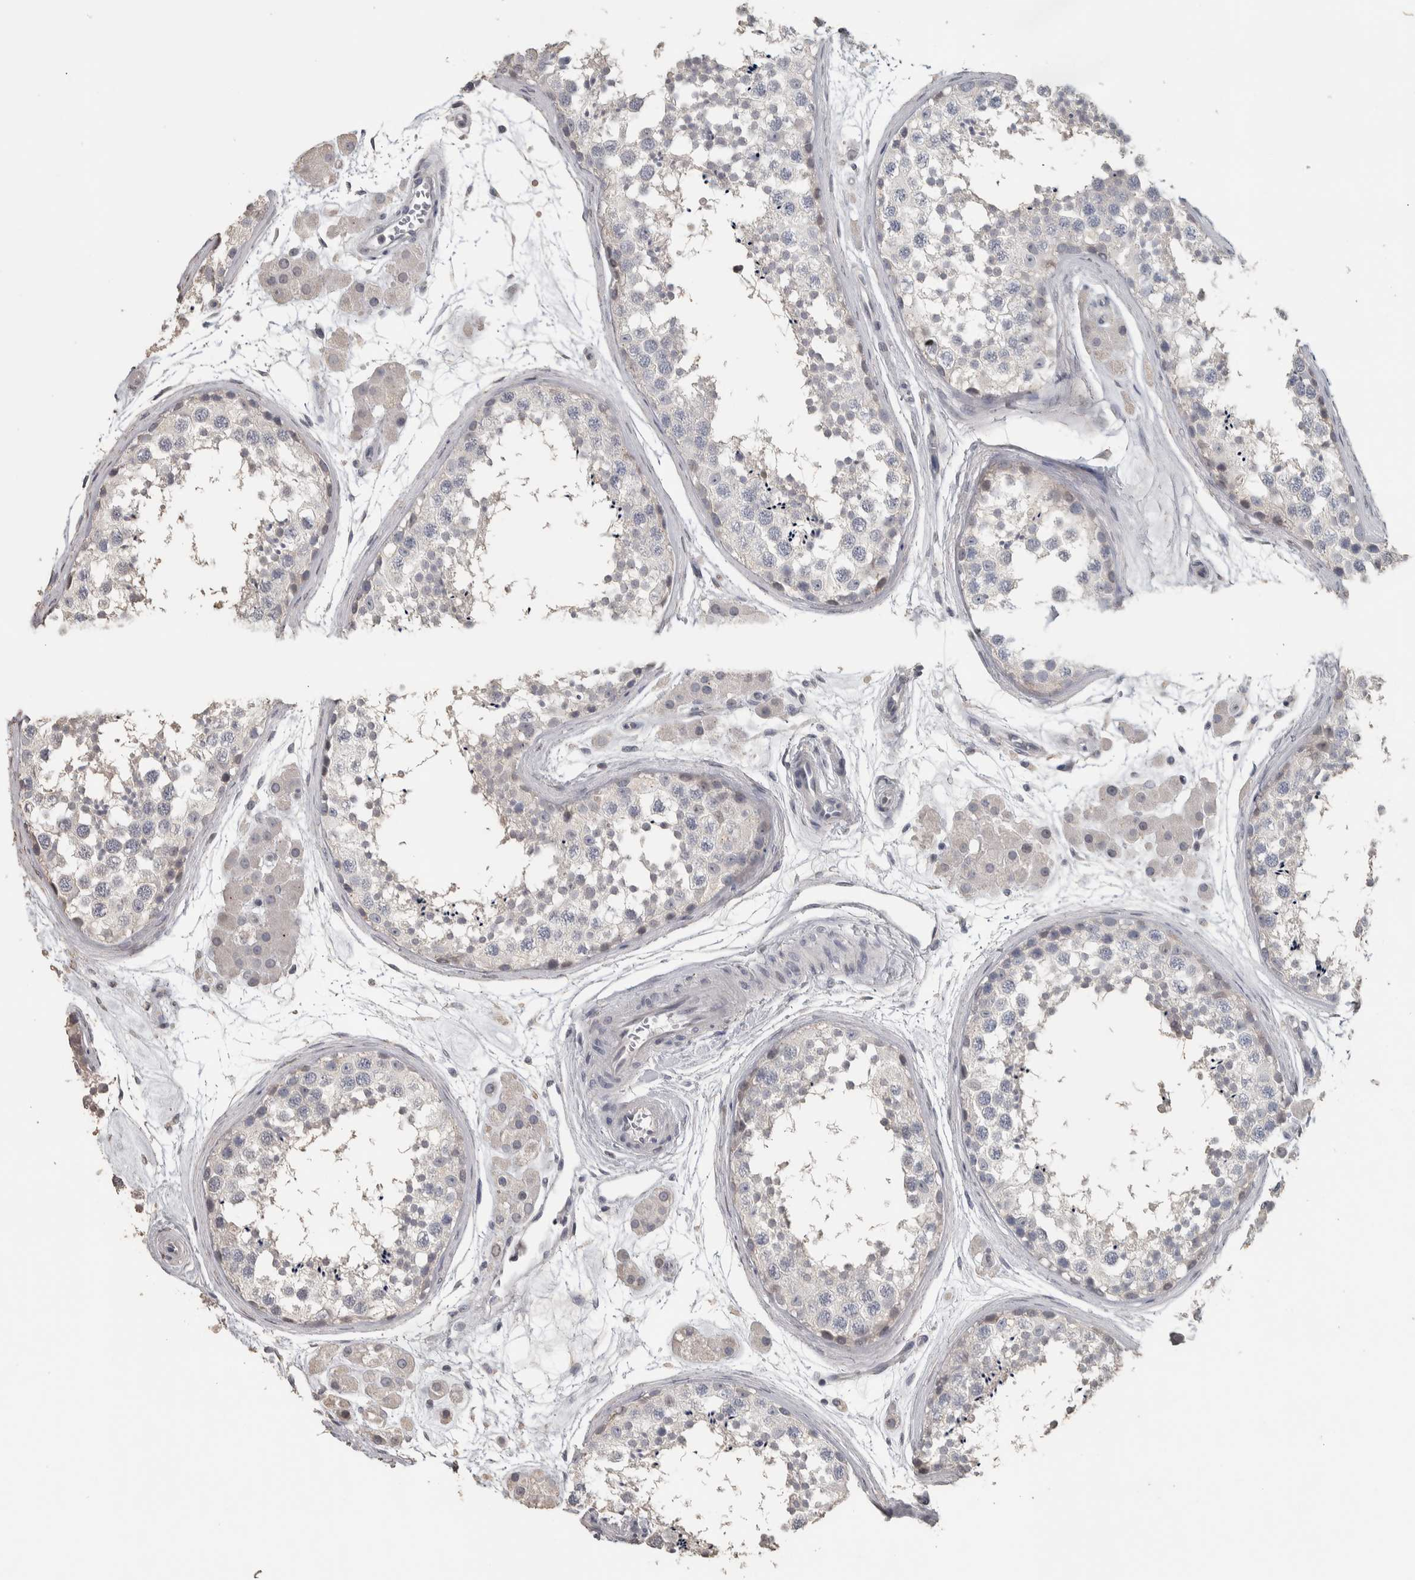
{"staining": {"intensity": "negative", "quantity": "none", "location": "none"}, "tissue": "testis", "cell_type": "Cells in seminiferous ducts", "image_type": "normal", "snomed": [{"axis": "morphology", "description": "Normal tissue, NOS"}, {"axis": "topography", "description": "Testis"}], "caption": "This is an IHC image of benign testis. There is no staining in cells in seminiferous ducts.", "gene": "NECAB1", "patient": {"sex": "male", "age": 56}}